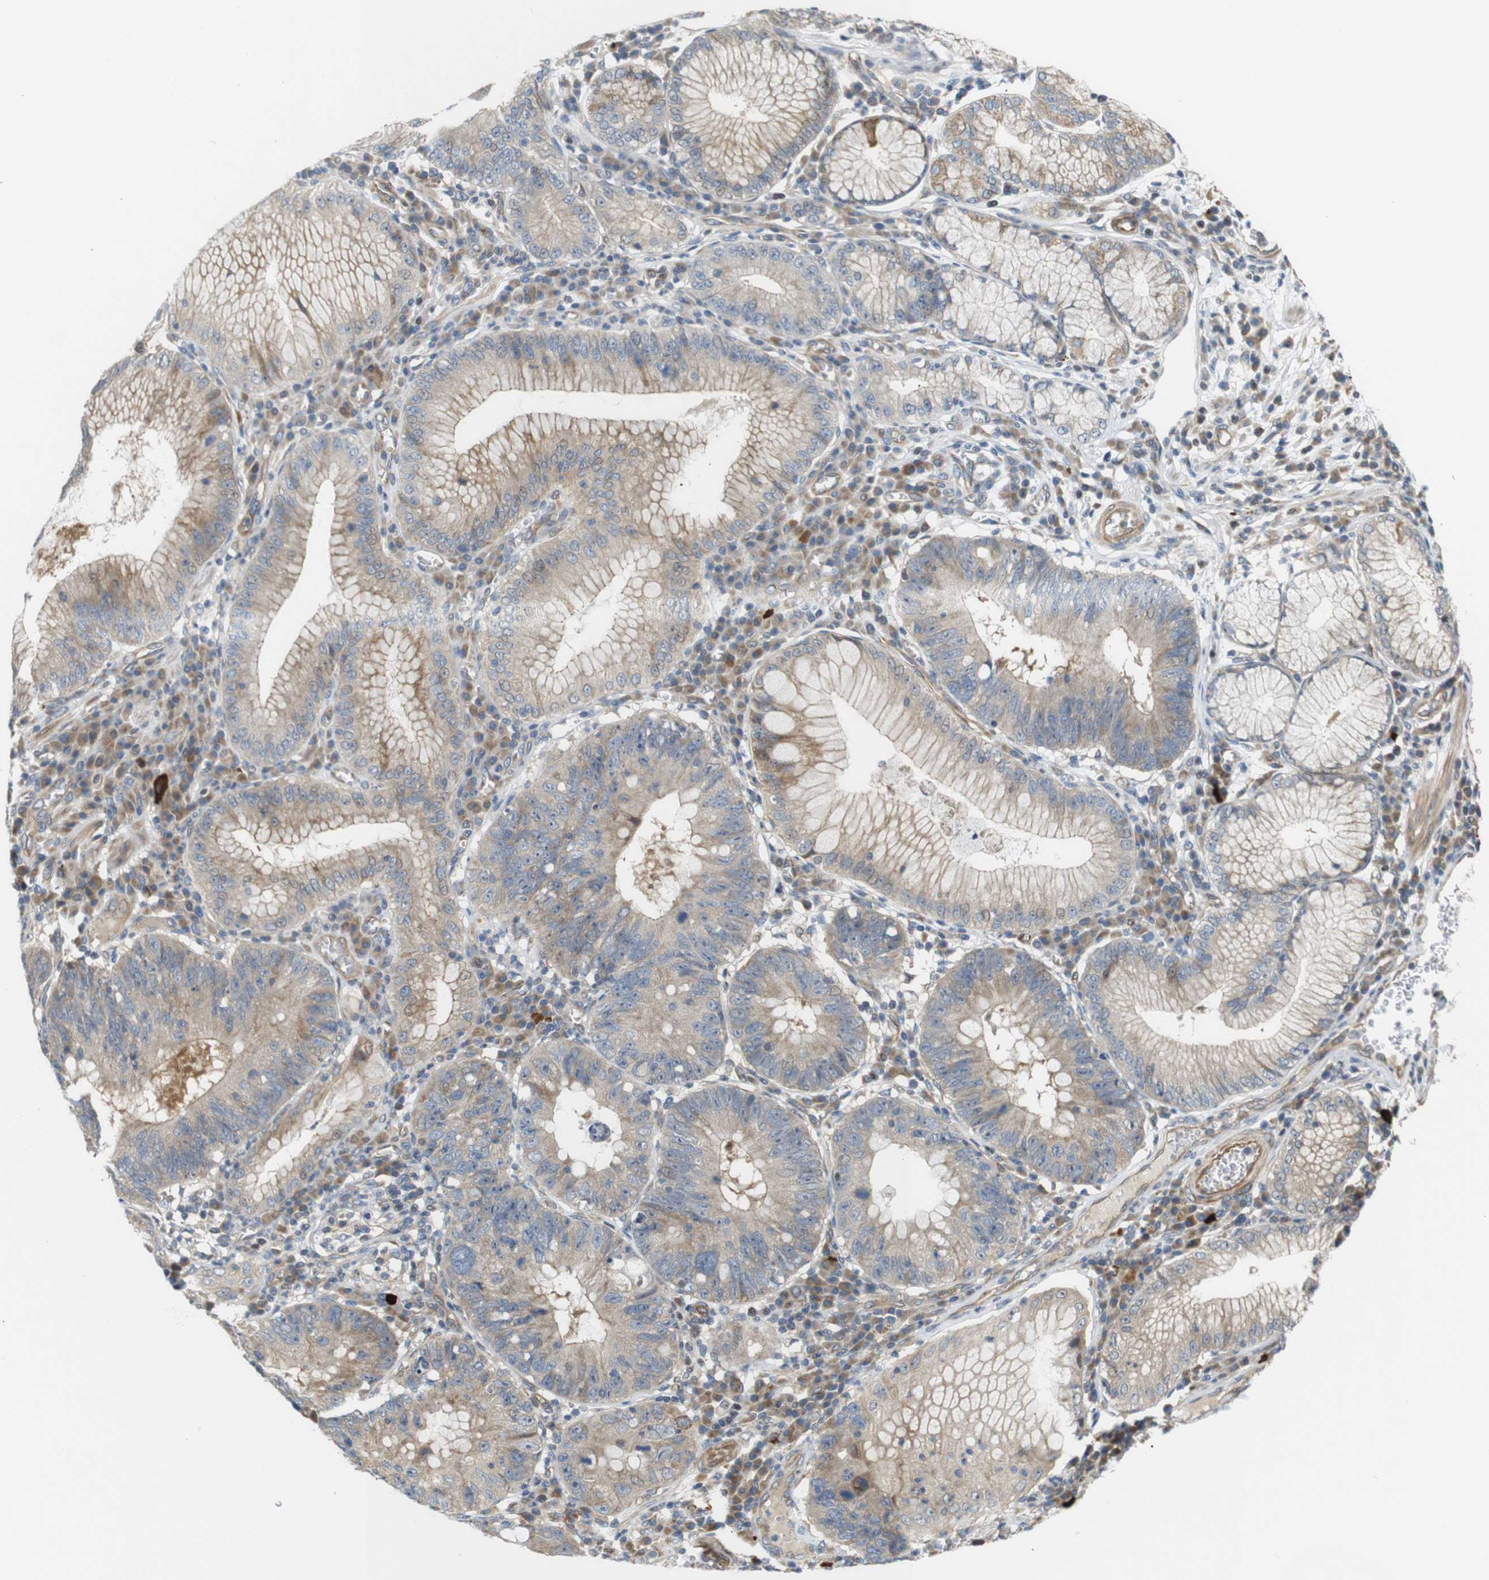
{"staining": {"intensity": "weak", "quantity": ">75%", "location": "cytoplasmic/membranous"}, "tissue": "stomach cancer", "cell_type": "Tumor cells", "image_type": "cancer", "snomed": [{"axis": "morphology", "description": "Adenocarcinoma, NOS"}, {"axis": "topography", "description": "Stomach"}], "caption": "IHC histopathology image of neoplastic tissue: human stomach cancer (adenocarcinoma) stained using immunohistochemistry (IHC) demonstrates low levels of weak protein expression localized specifically in the cytoplasmic/membranous of tumor cells, appearing as a cytoplasmic/membranous brown color.", "gene": "RPTOR", "patient": {"sex": "male", "age": 59}}